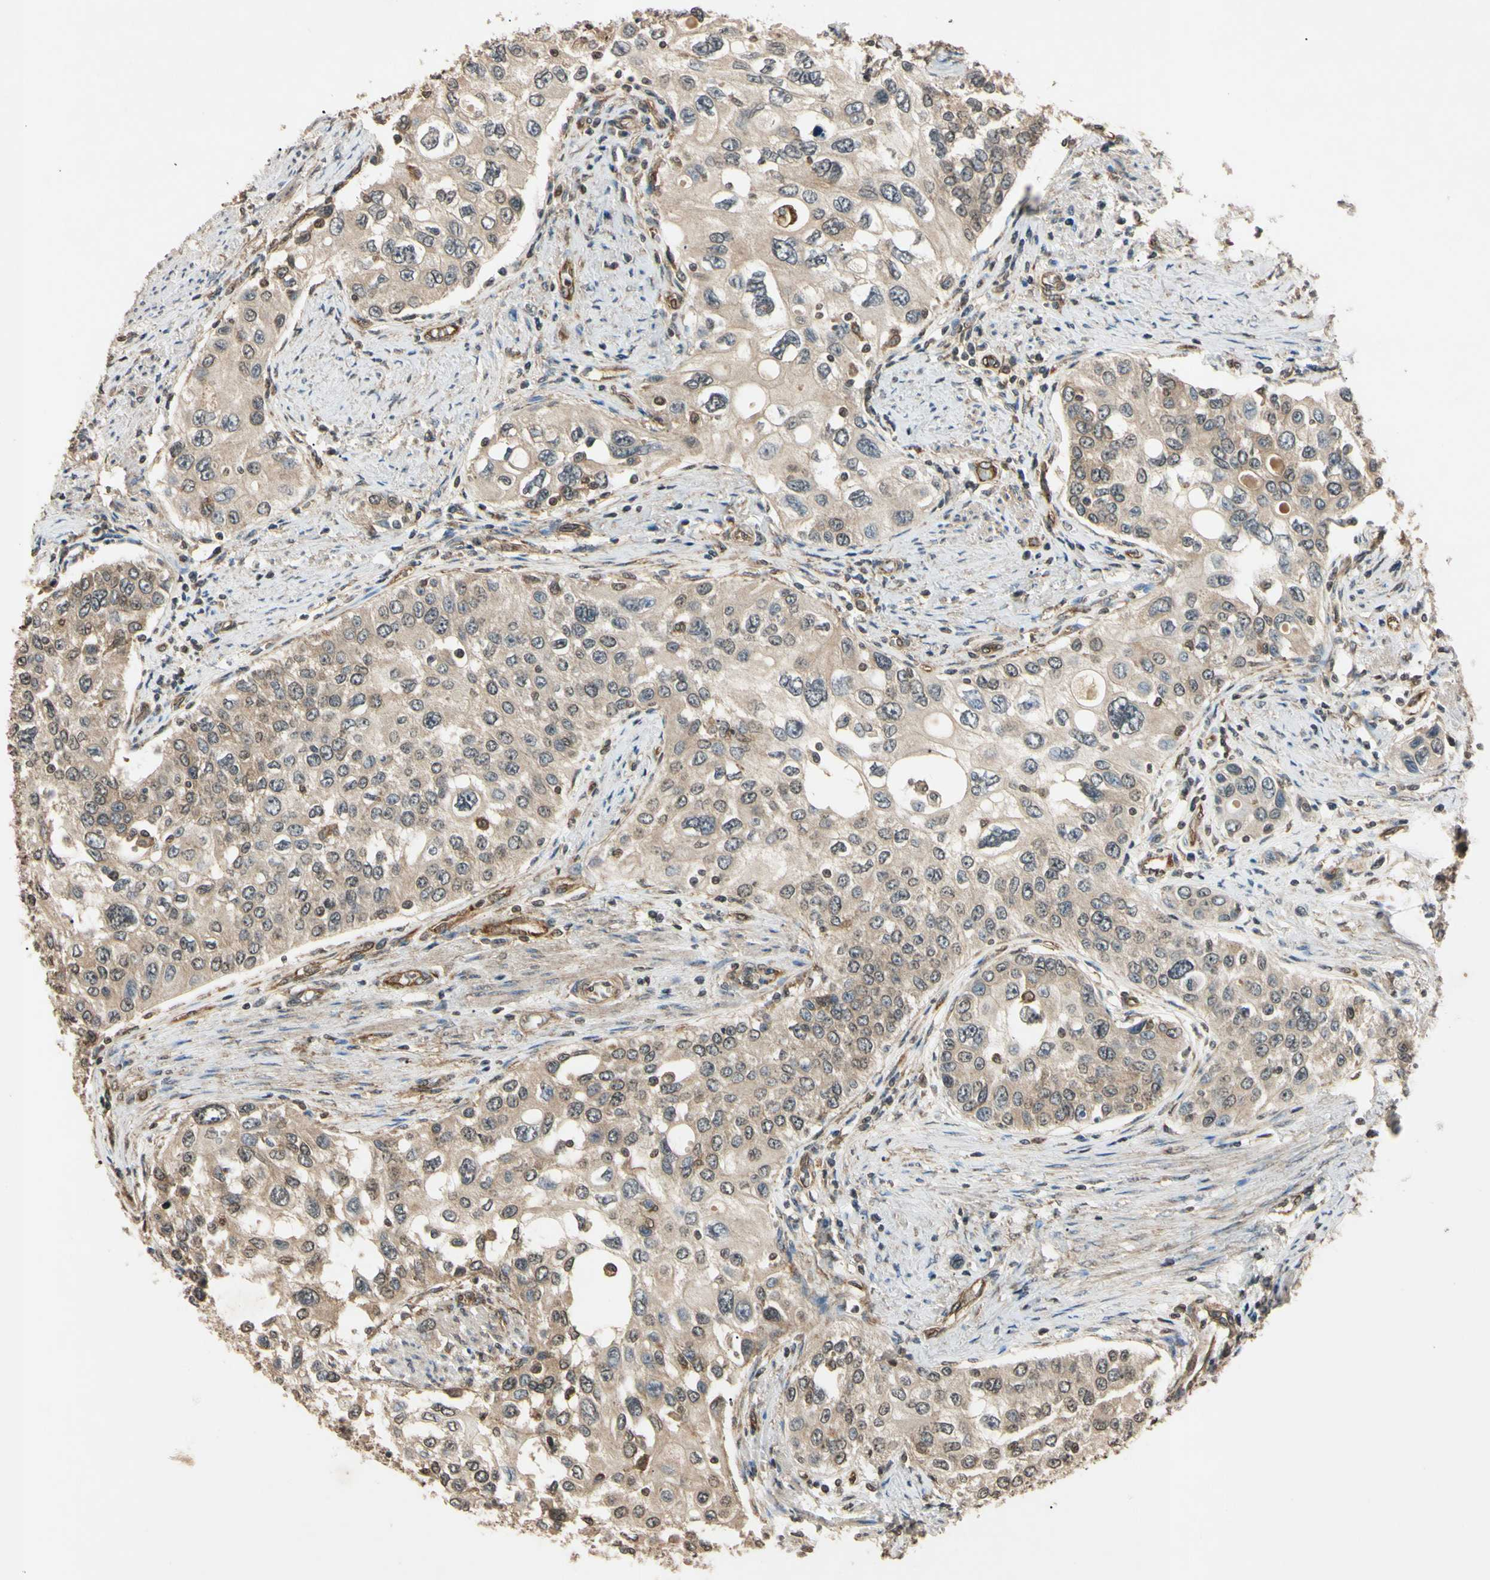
{"staining": {"intensity": "weak", "quantity": "25%-75%", "location": "cytoplasmic/membranous"}, "tissue": "urothelial cancer", "cell_type": "Tumor cells", "image_type": "cancer", "snomed": [{"axis": "morphology", "description": "Urothelial carcinoma, High grade"}, {"axis": "topography", "description": "Urinary bladder"}], "caption": "Immunohistochemistry (IHC) staining of urothelial cancer, which exhibits low levels of weak cytoplasmic/membranous positivity in about 25%-75% of tumor cells indicating weak cytoplasmic/membranous protein staining. The staining was performed using DAB (brown) for protein detection and nuclei were counterstained in hematoxylin (blue).", "gene": "EPN1", "patient": {"sex": "female", "age": 56}}